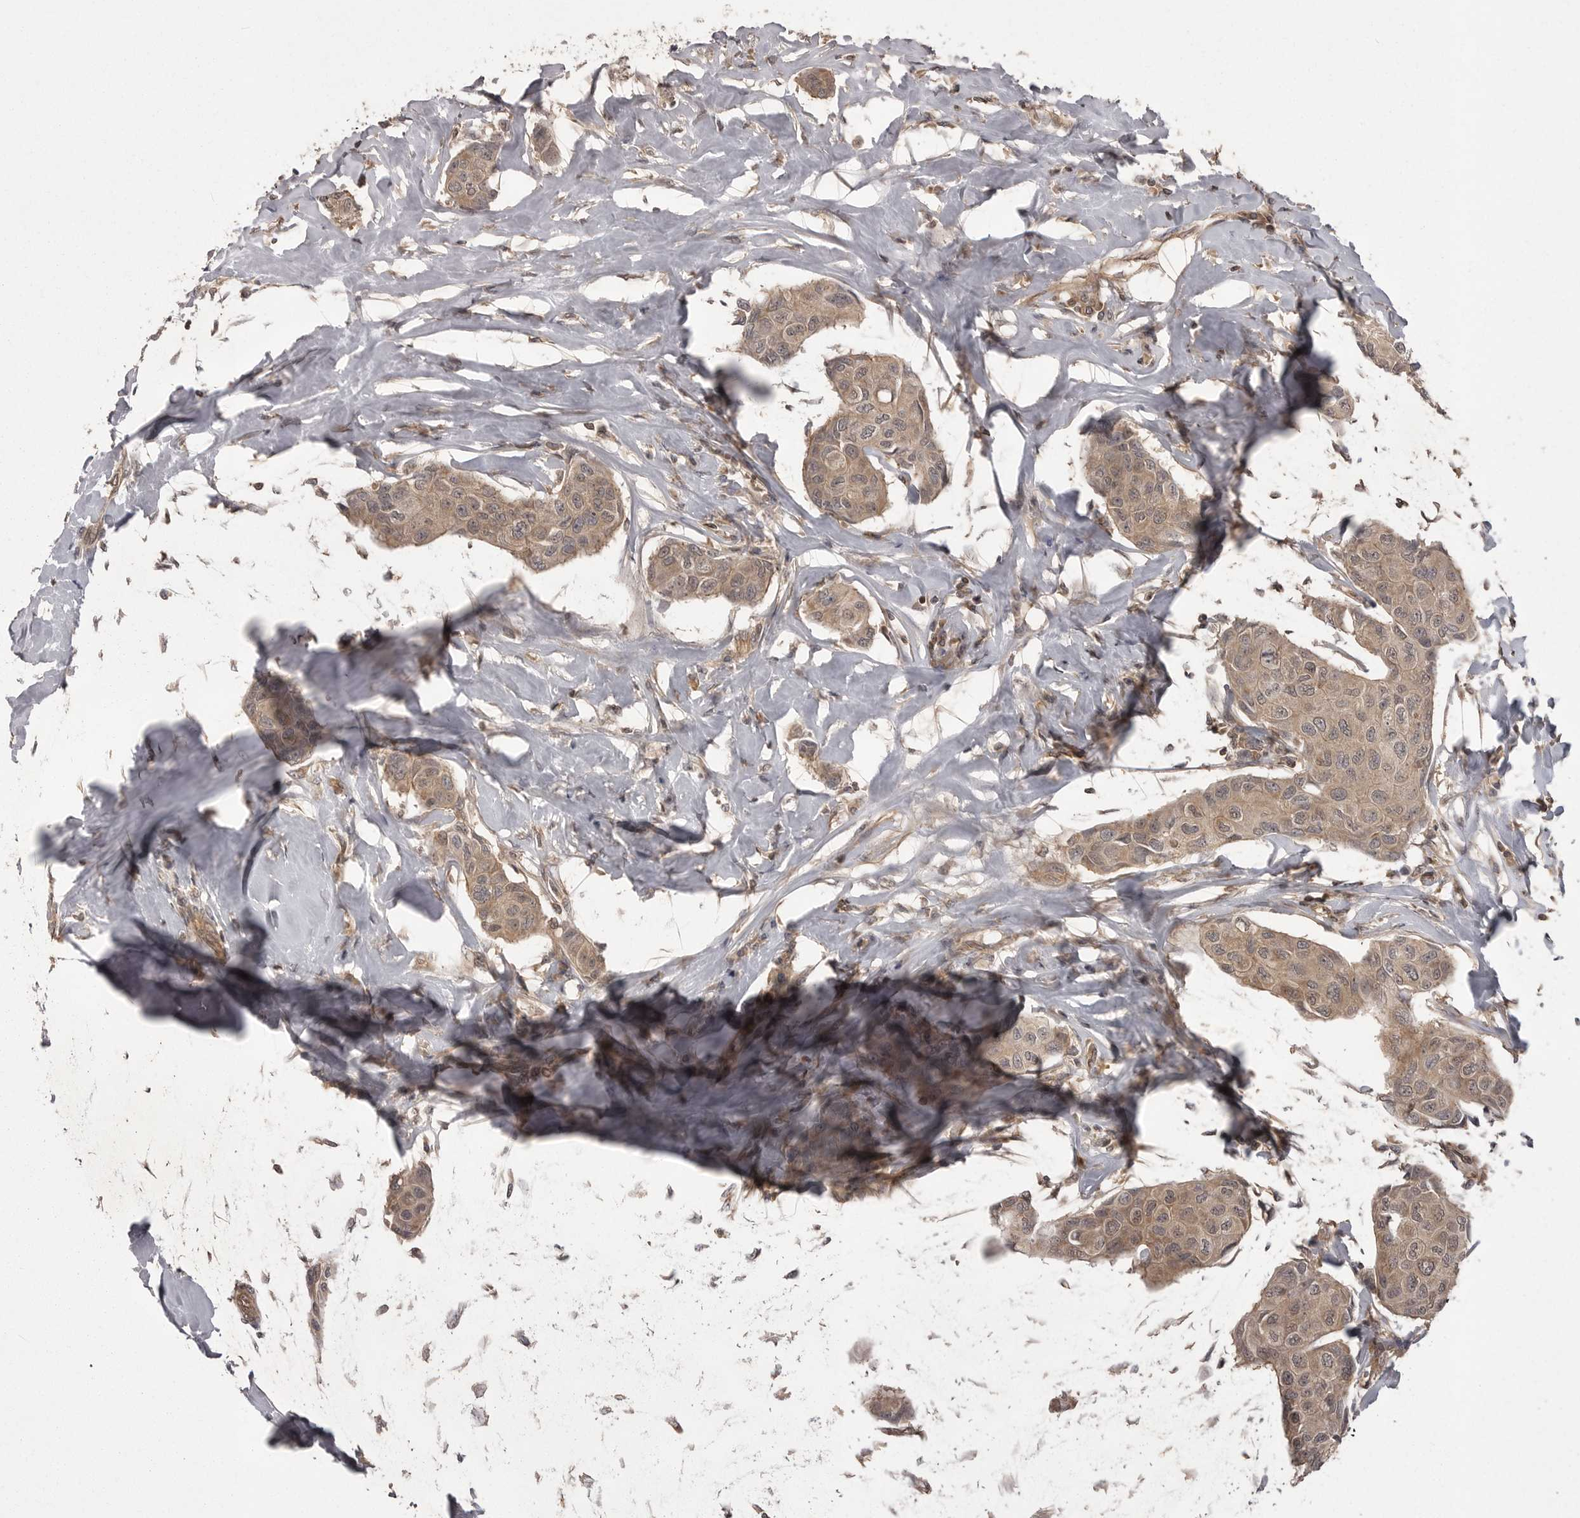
{"staining": {"intensity": "weak", "quantity": ">75%", "location": "cytoplasmic/membranous"}, "tissue": "breast cancer", "cell_type": "Tumor cells", "image_type": "cancer", "snomed": [{"axis": "morphology", "description": "Duct carcinoma"}, {"axis": "topography", "description": "Breast"}], "caption": "Immunohistochemical staining of human breast infiltrating ductal carcinoma reveals low levels of weak cytoplasmic/membranous protein positivity in approximately >75% of tumor cells. The staining was performed using DAB (3,3'-diaminobenzidine), with brown indicating positive protein expression. Nuclei are stained blue with hematoxylin.", "gene": "STK24", "patient": {"sex": "female", "age": 80}}